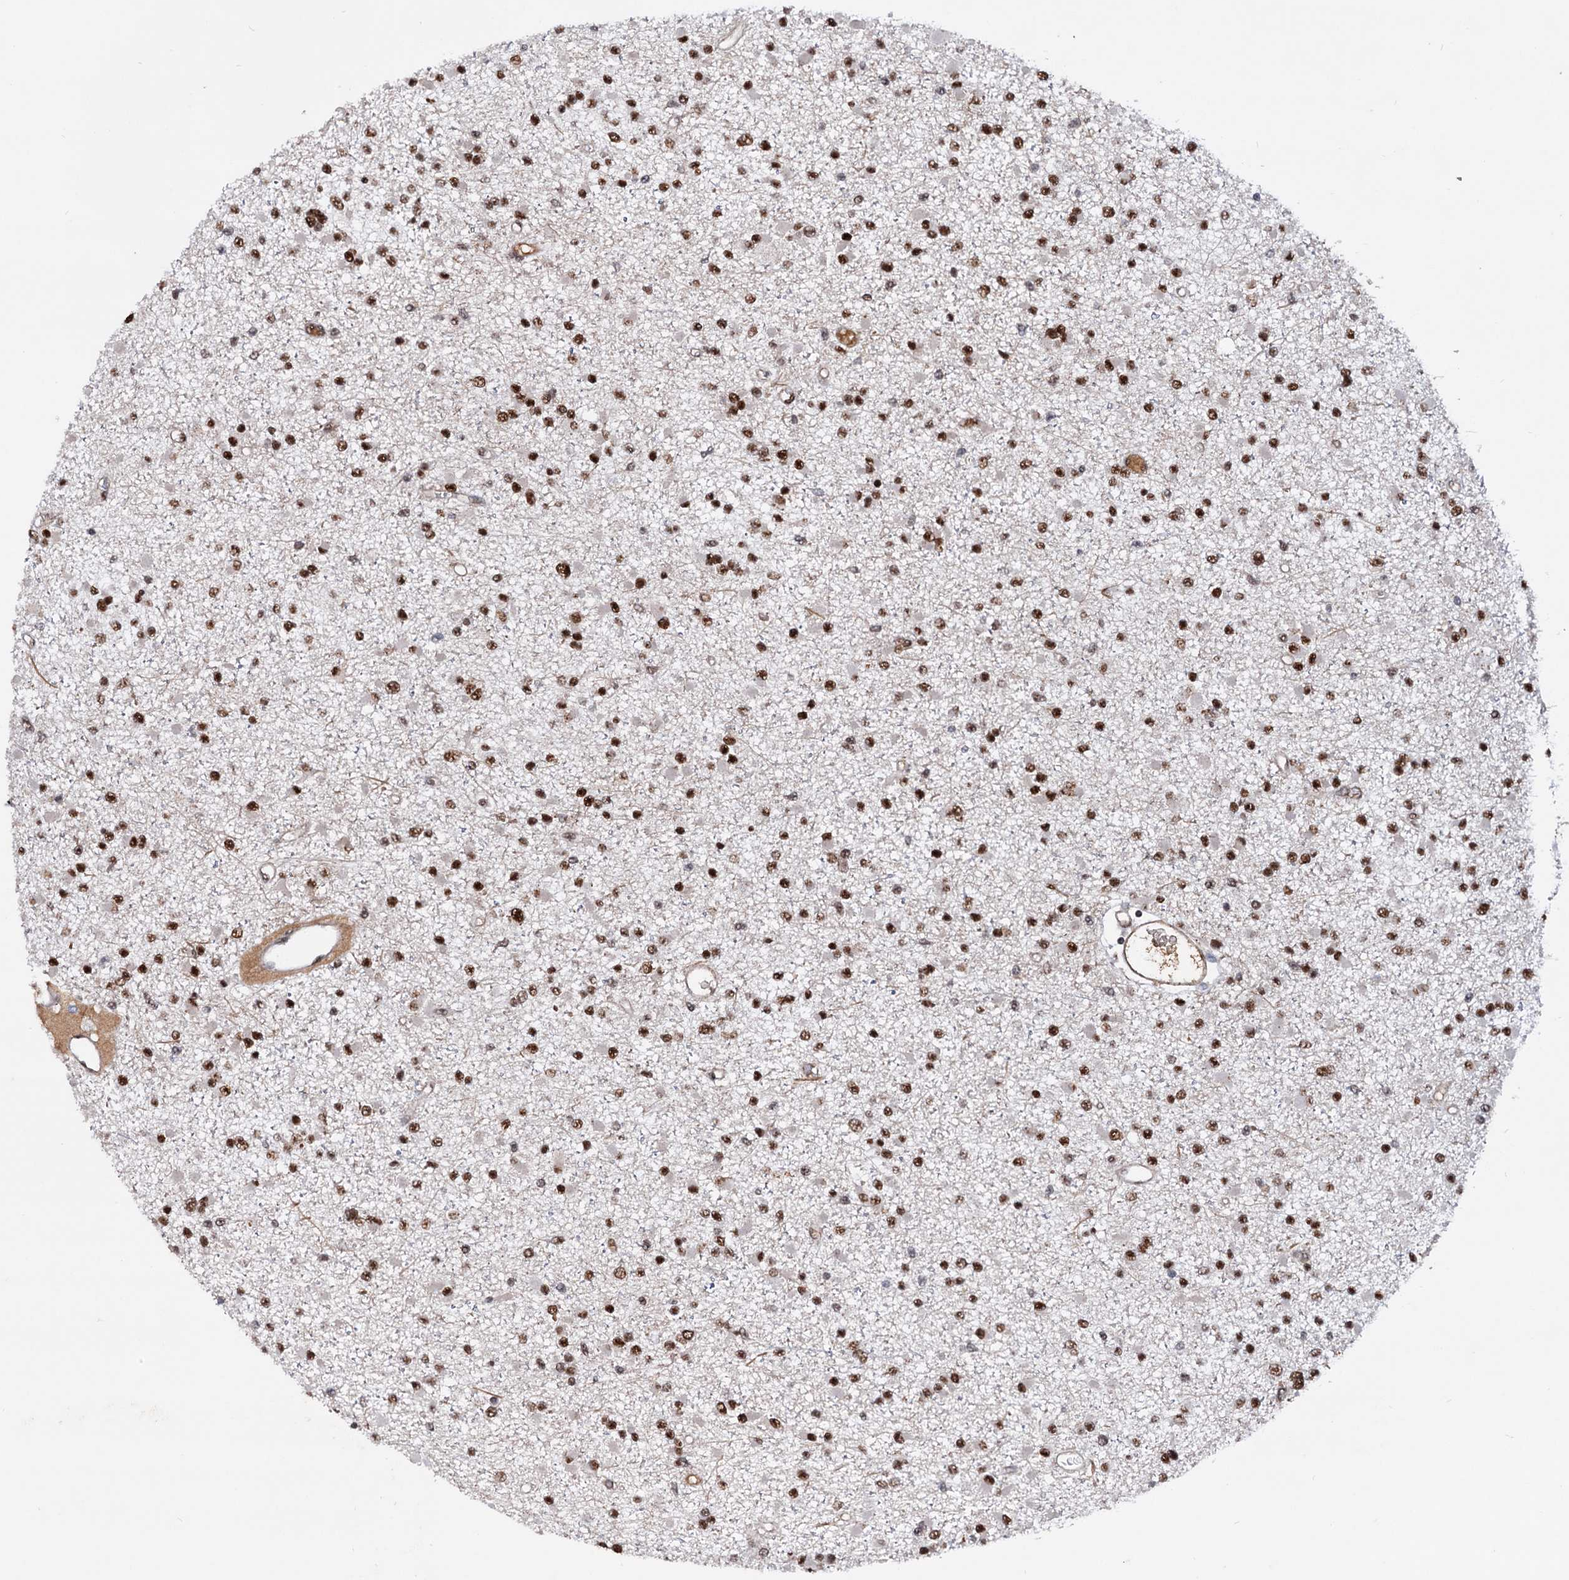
{"staining": {"intensity": "strong", "quantity": ">75%", "location": "nuclear"}, "tissue": "glioma", "cell_type": "Tumor cells", "image_type": "cancer", "snomed": [{"axis": "morphology", "description": "Glioma, malignant, Low grade"}, {"axis": "topography", "description": "Brain"}], "caption": "Immunohistochemistry (DAB (3,3'-diaminobenzidine)) staining of glioma demonstrates strong nuclear protein positivity in about >75% of tumor cells. The protein of interest is shown in brown color, while the nuclei are stained blue.", "gene": "TBC1D12", "patient": {"sex": "female", "age": 22}}